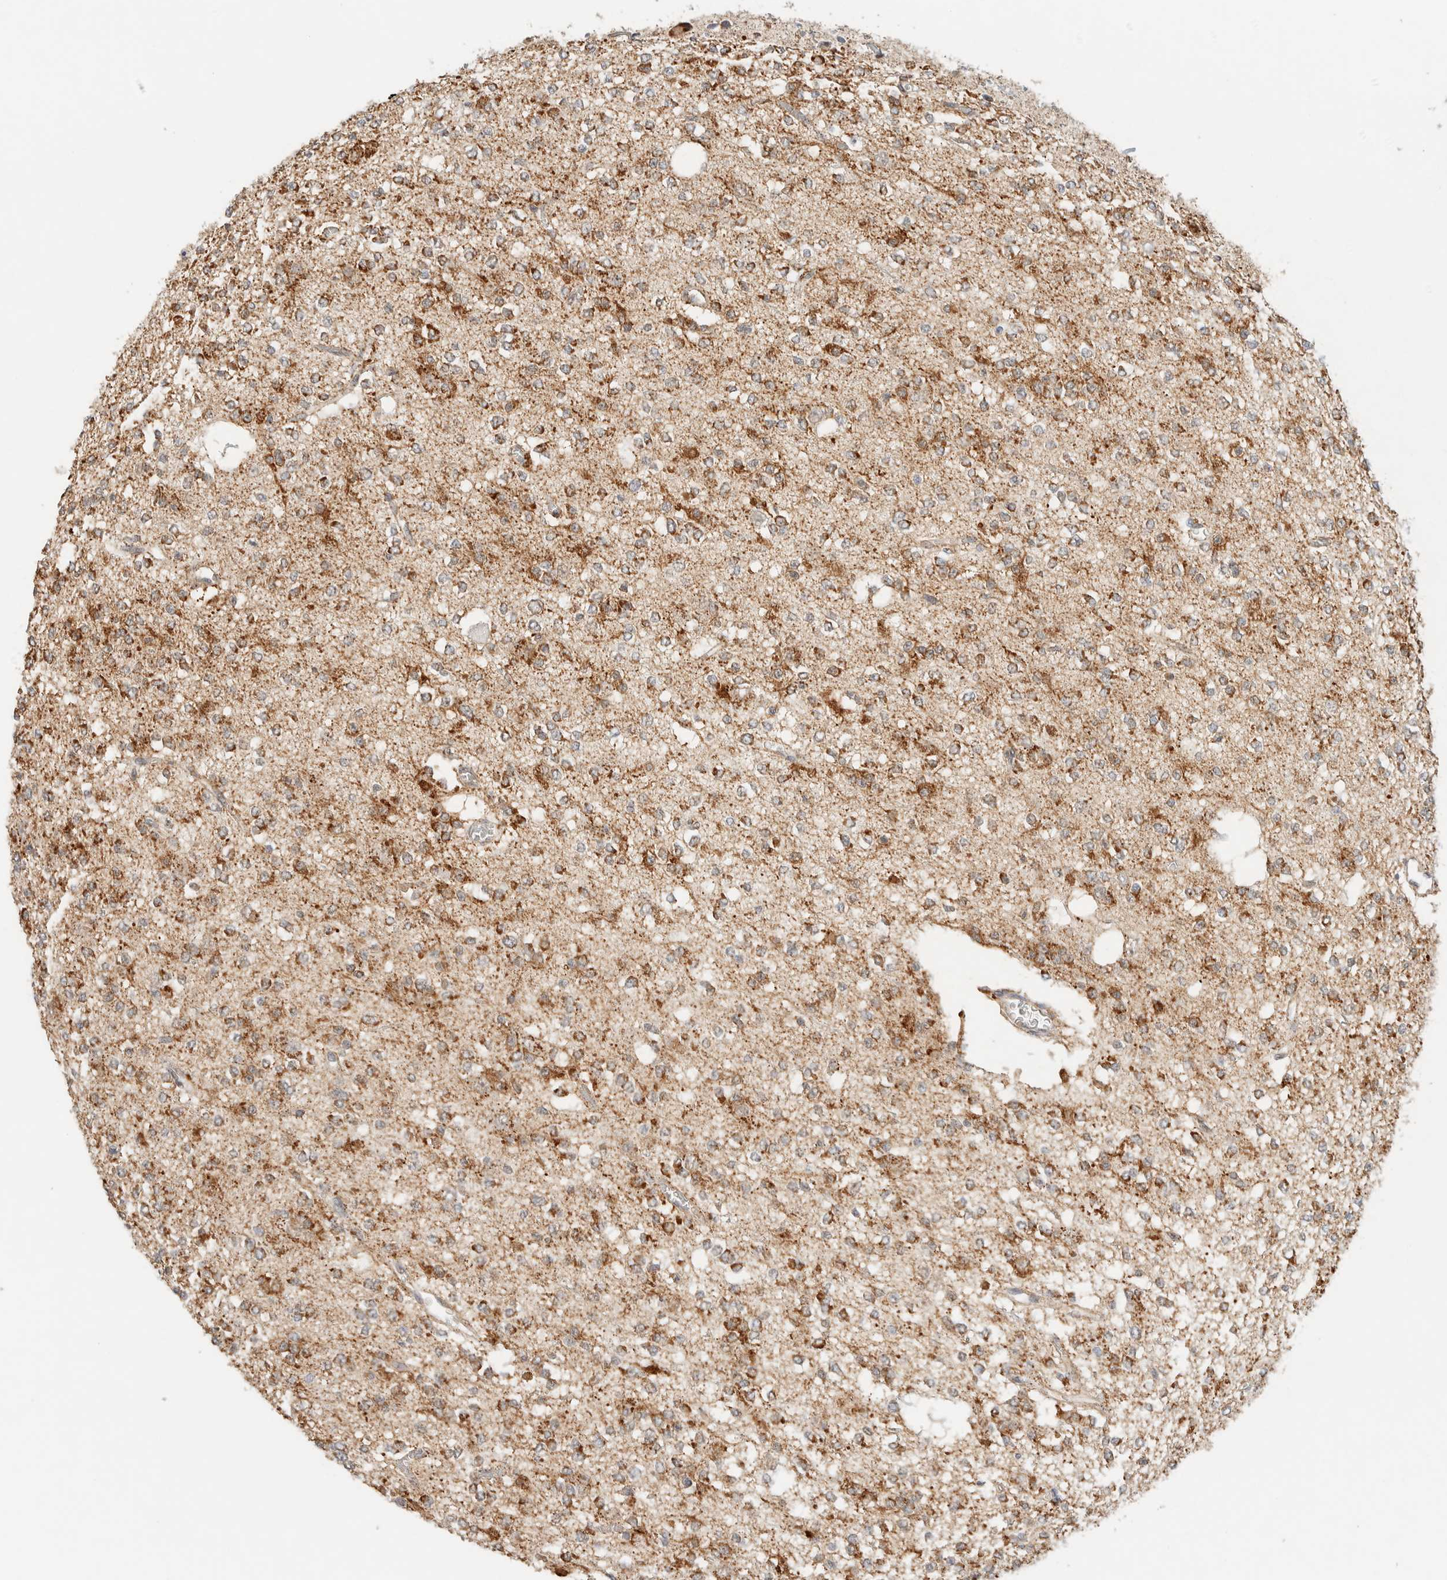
{"staining": {"intensity": "moderate", "quantity": ">75%", "location": "cytoplasmic/membranous"}, "tissue": "glioma", "cell_type": "Tumor cells", "image_type": "cancer", "snomed": [{"axis": "morphology", "description": "Glioma, malignant, Low grade"}, {"axis": "topography", "description": "Brain"}], "caption": "Glioma stained for a protein exhibits moderate cytoplasmic/membranous positivity in tumor cells.", "gene": "MRPL41", "patient": {"sex": "male", "age": 38}}